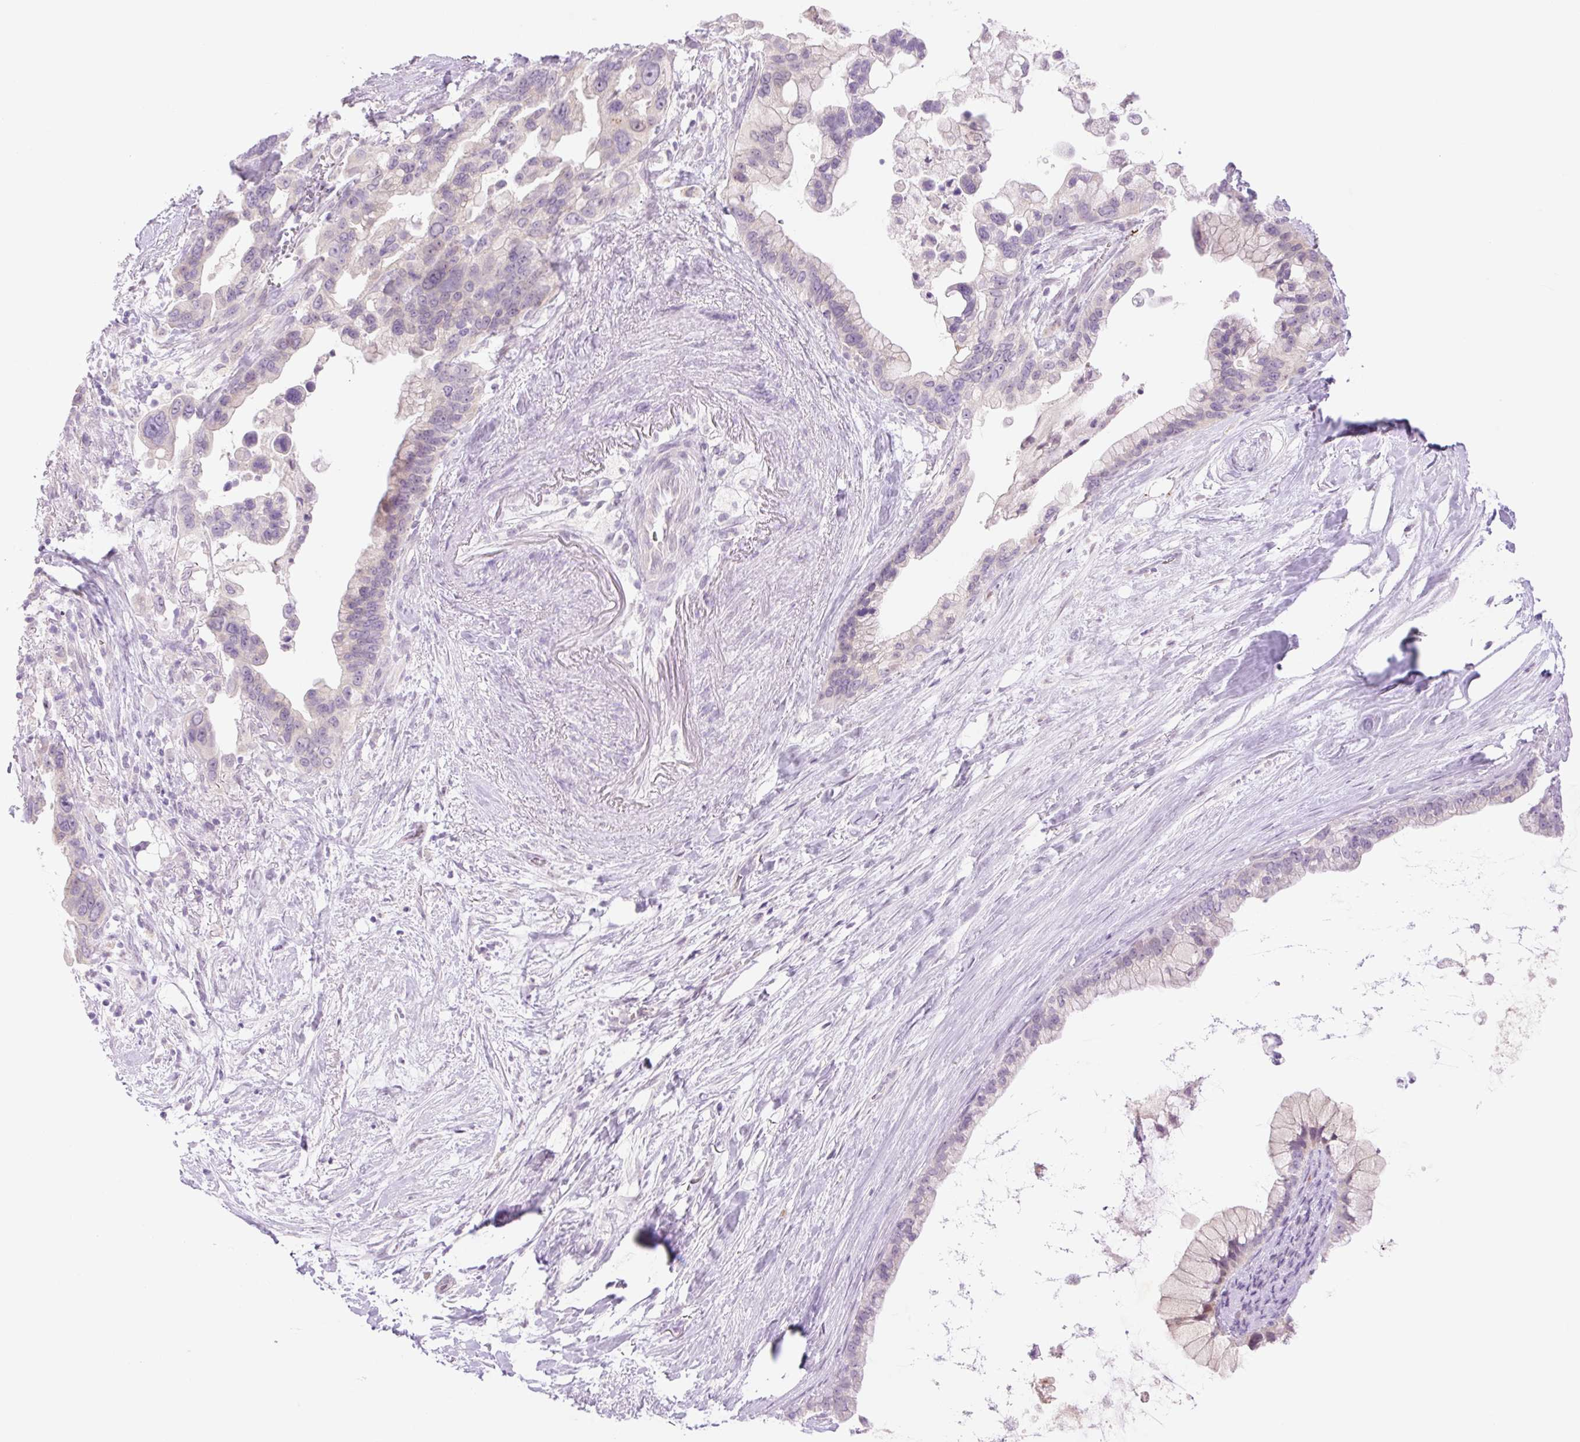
{"staining": {"intensity": "negative", "quantity": "none", "location": "none"}, "tissue": "pancreatic cancer", "cell_type": "Tumor cells", "image_type": "cancer", "snomed": [{"axis": "morphology", "description": "Adenocarcinoma, NOS"}, {"axis": "topography", "description": "Pancreas"}], "caption": "Immunohistochemistry (IHC) of pancreatic cancer (adenocarcinoma) exhibits no expression in tumor cells.", "gene": "SPRYD4", "patient": {"sex": "female", "age": 83}}